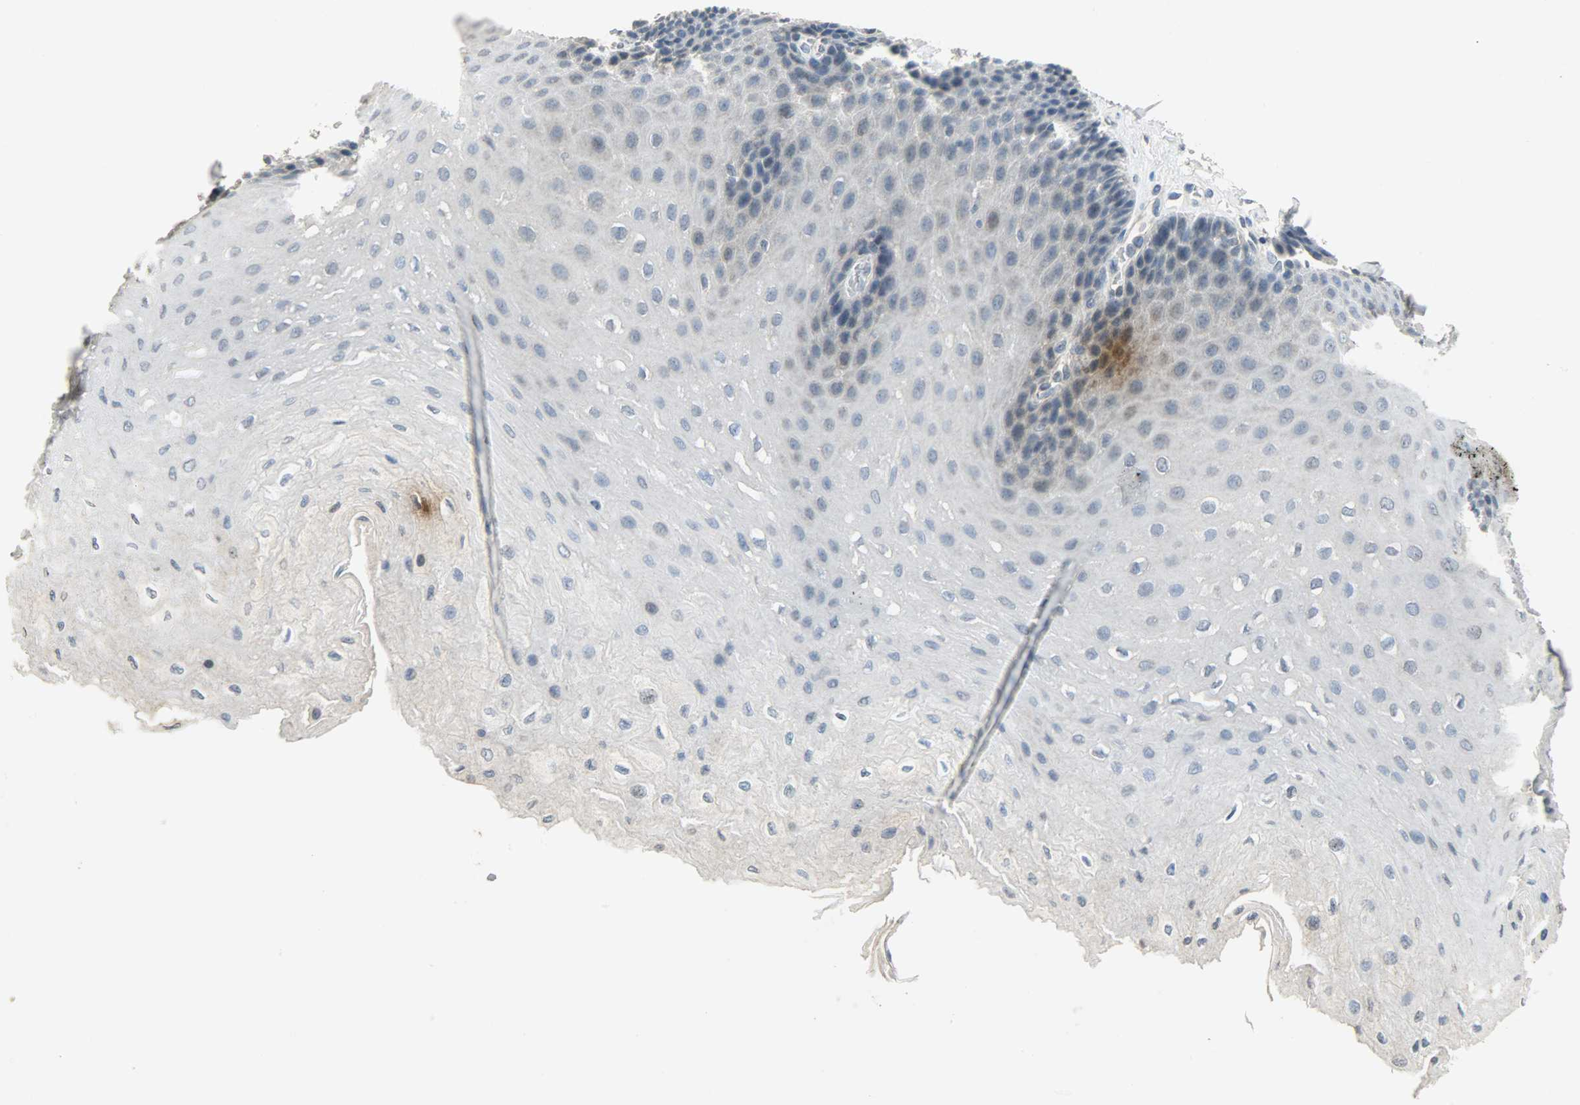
{"staining": {"intensity": "negative", "quantity": "none", "location": "none"}, "tissue": "esophagus", "cell_type": "Squamous epithelial cells", "image_type": "normal", "snomed": [{"axis": "morphology", "description": "Normal tissue, NOS"}, {"axis": "topography", "description": "Esophagus"}], "caption": "The image displays no staining of squamous epithelial cells in normal esophagus.", "gene": "DNAJB6", "patient": {"sex": "female", "age": 72}}